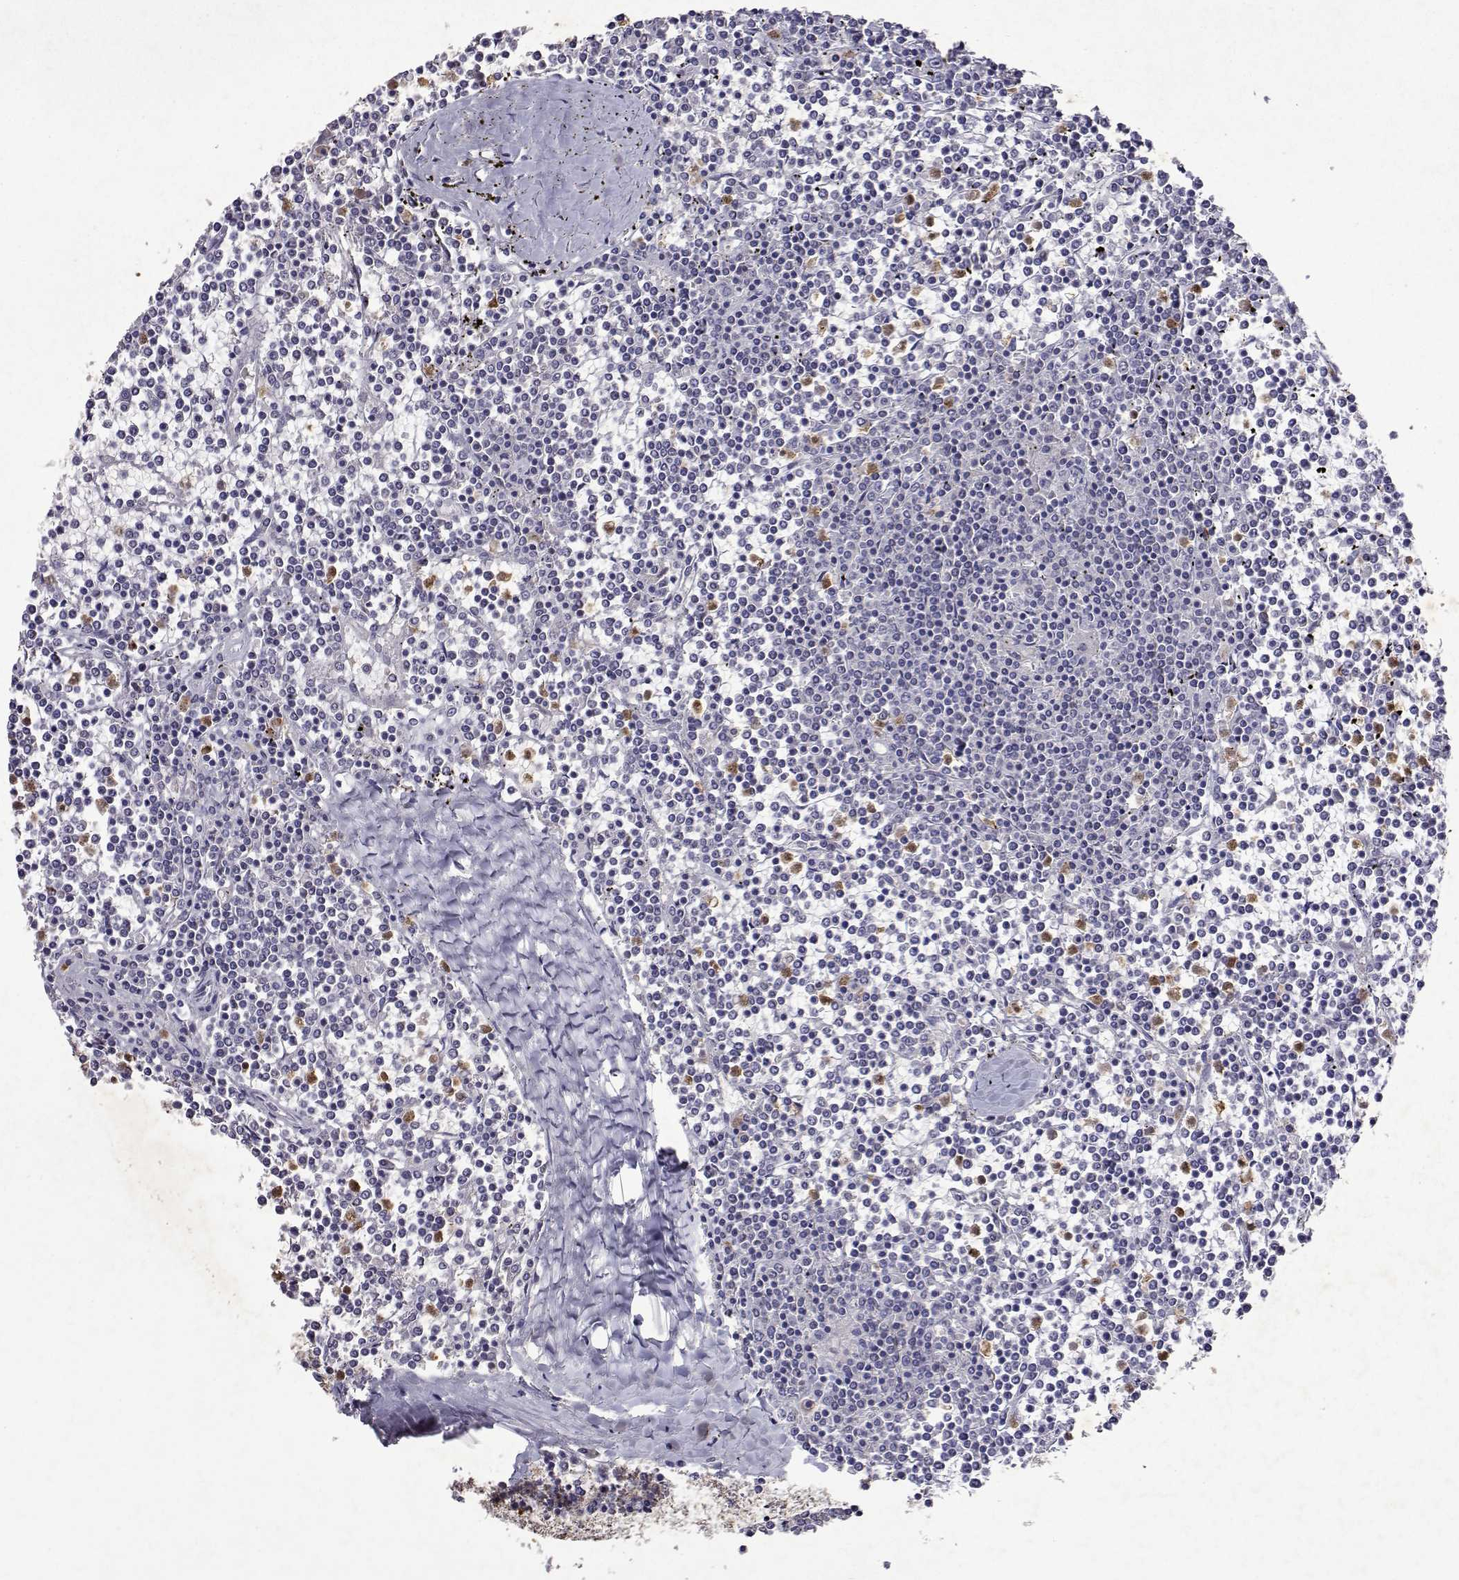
{"staining": {"intensity": "moderate", "quantity": "<25%", "location": "cytoplasmic/membranous,nuclear"}, "tissue": "lymphoma", "cell_type": "Tumor cells", "image_type": "cancer", "snomed": [{"axis": "morphology", "description": "Malignant lymphoma, non-Hodgkin's type, Low grade"}, {"axis": "topography", "description": "Spleen"}], "caption": "This image reveals low-grade malignant lymphoma, non-Hodgkin's type stained with immunohistochemistry to label a protein in brown. The cytoplasmic/membranous and nuclear of tumor cells show moderate positivity for the protein. Nuclei are counter-stained blue.", "gene": "APAF1", "patient": {"sex": "female", "age": 19}}